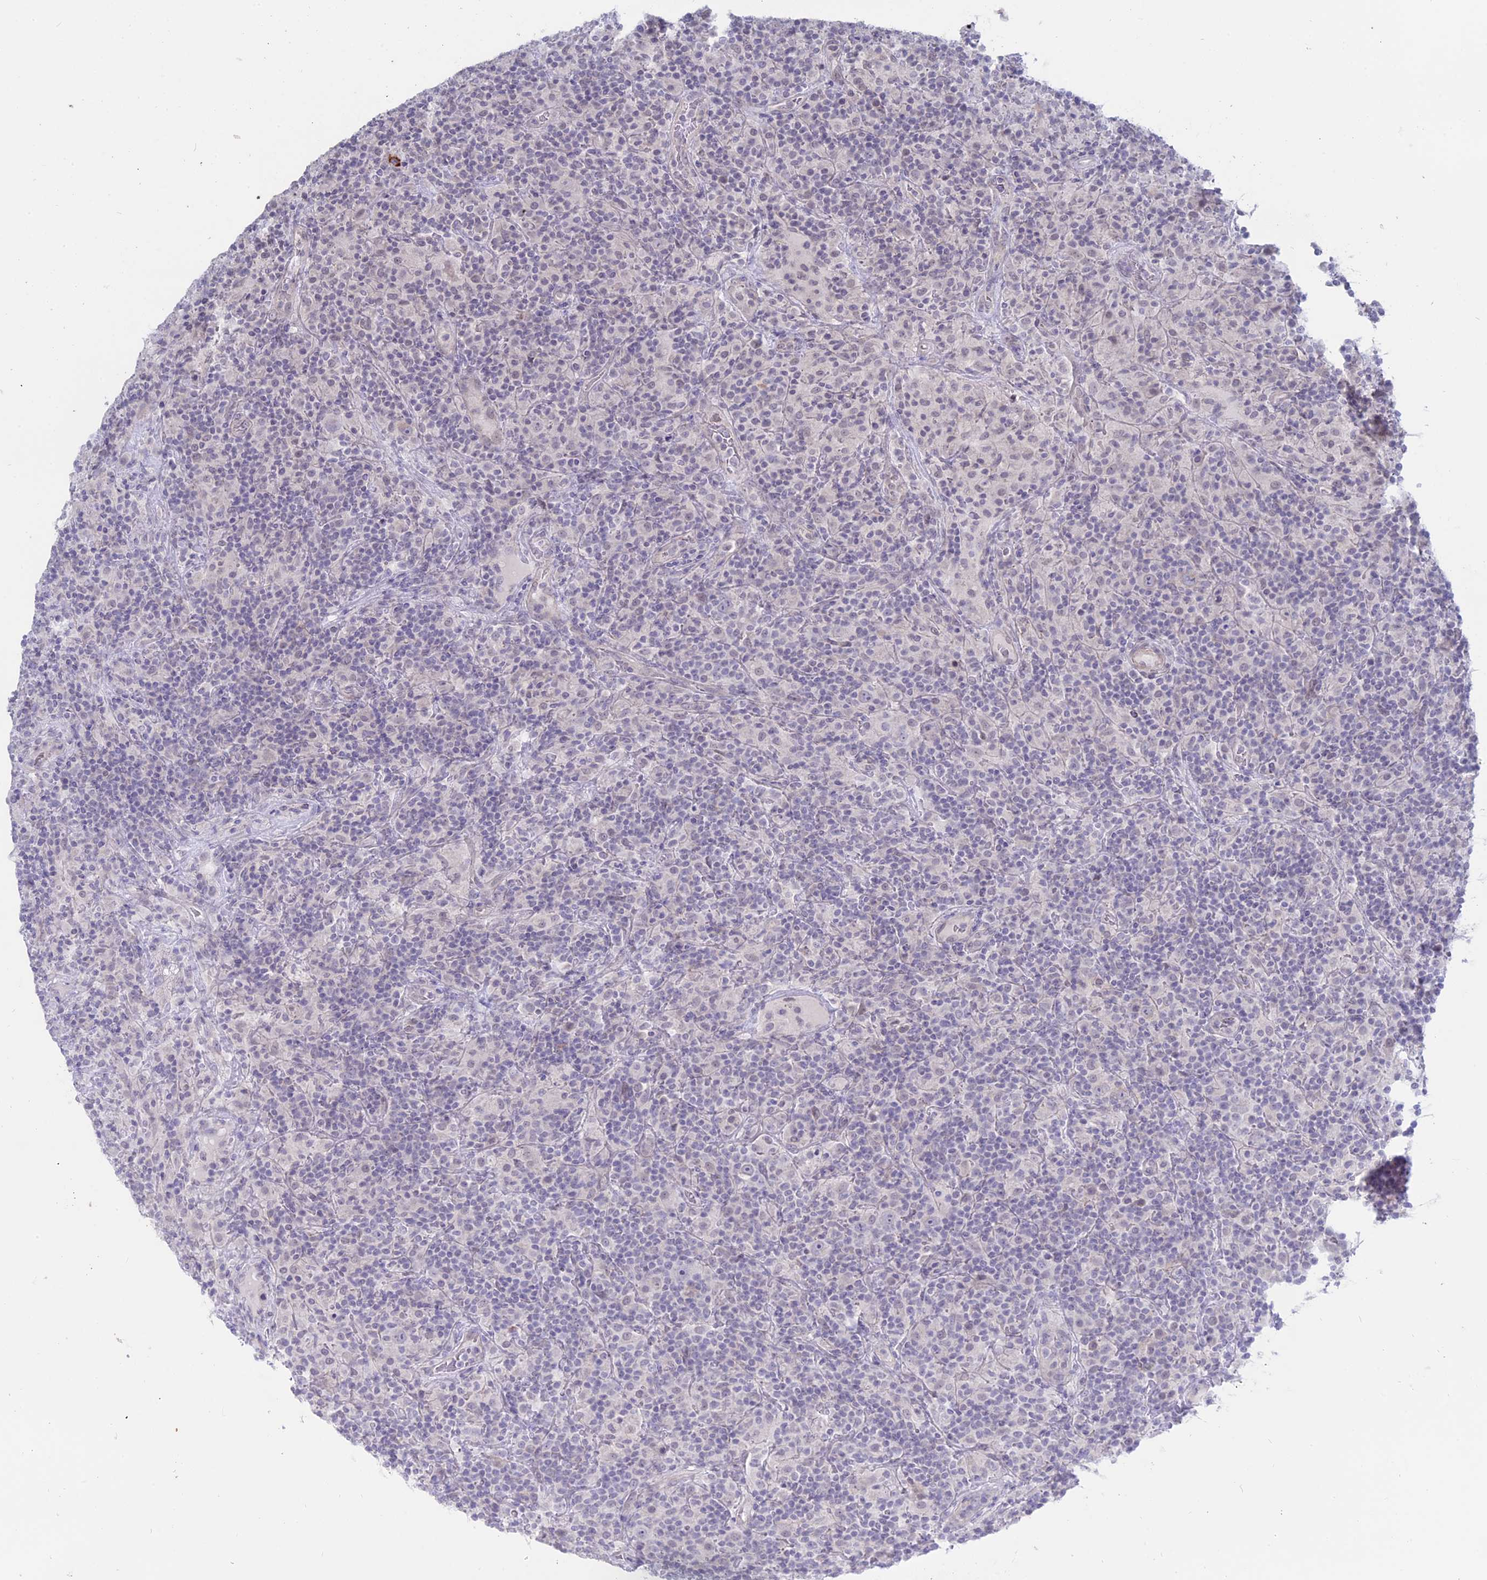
{"staining": {"intensity": "negative", "quantity": "none", "location": "none"}, "tissue": "lymphoma", "cell_type": "Tumor cells", "image_type": "cancer", "snomed": [{"axis": "morphology", "description": "Hodgkin's disease, NOS"}, {"axis": "topography", "description": "Lymph node"}], "caption": "DAB (3,3'-diaminobenzidine) immunohistochemical staining of Hodgkin's disease displays no significant expression in tumor cells.", "gene": "MYO5B", "patient": {"sex": "male", "age": 70}}